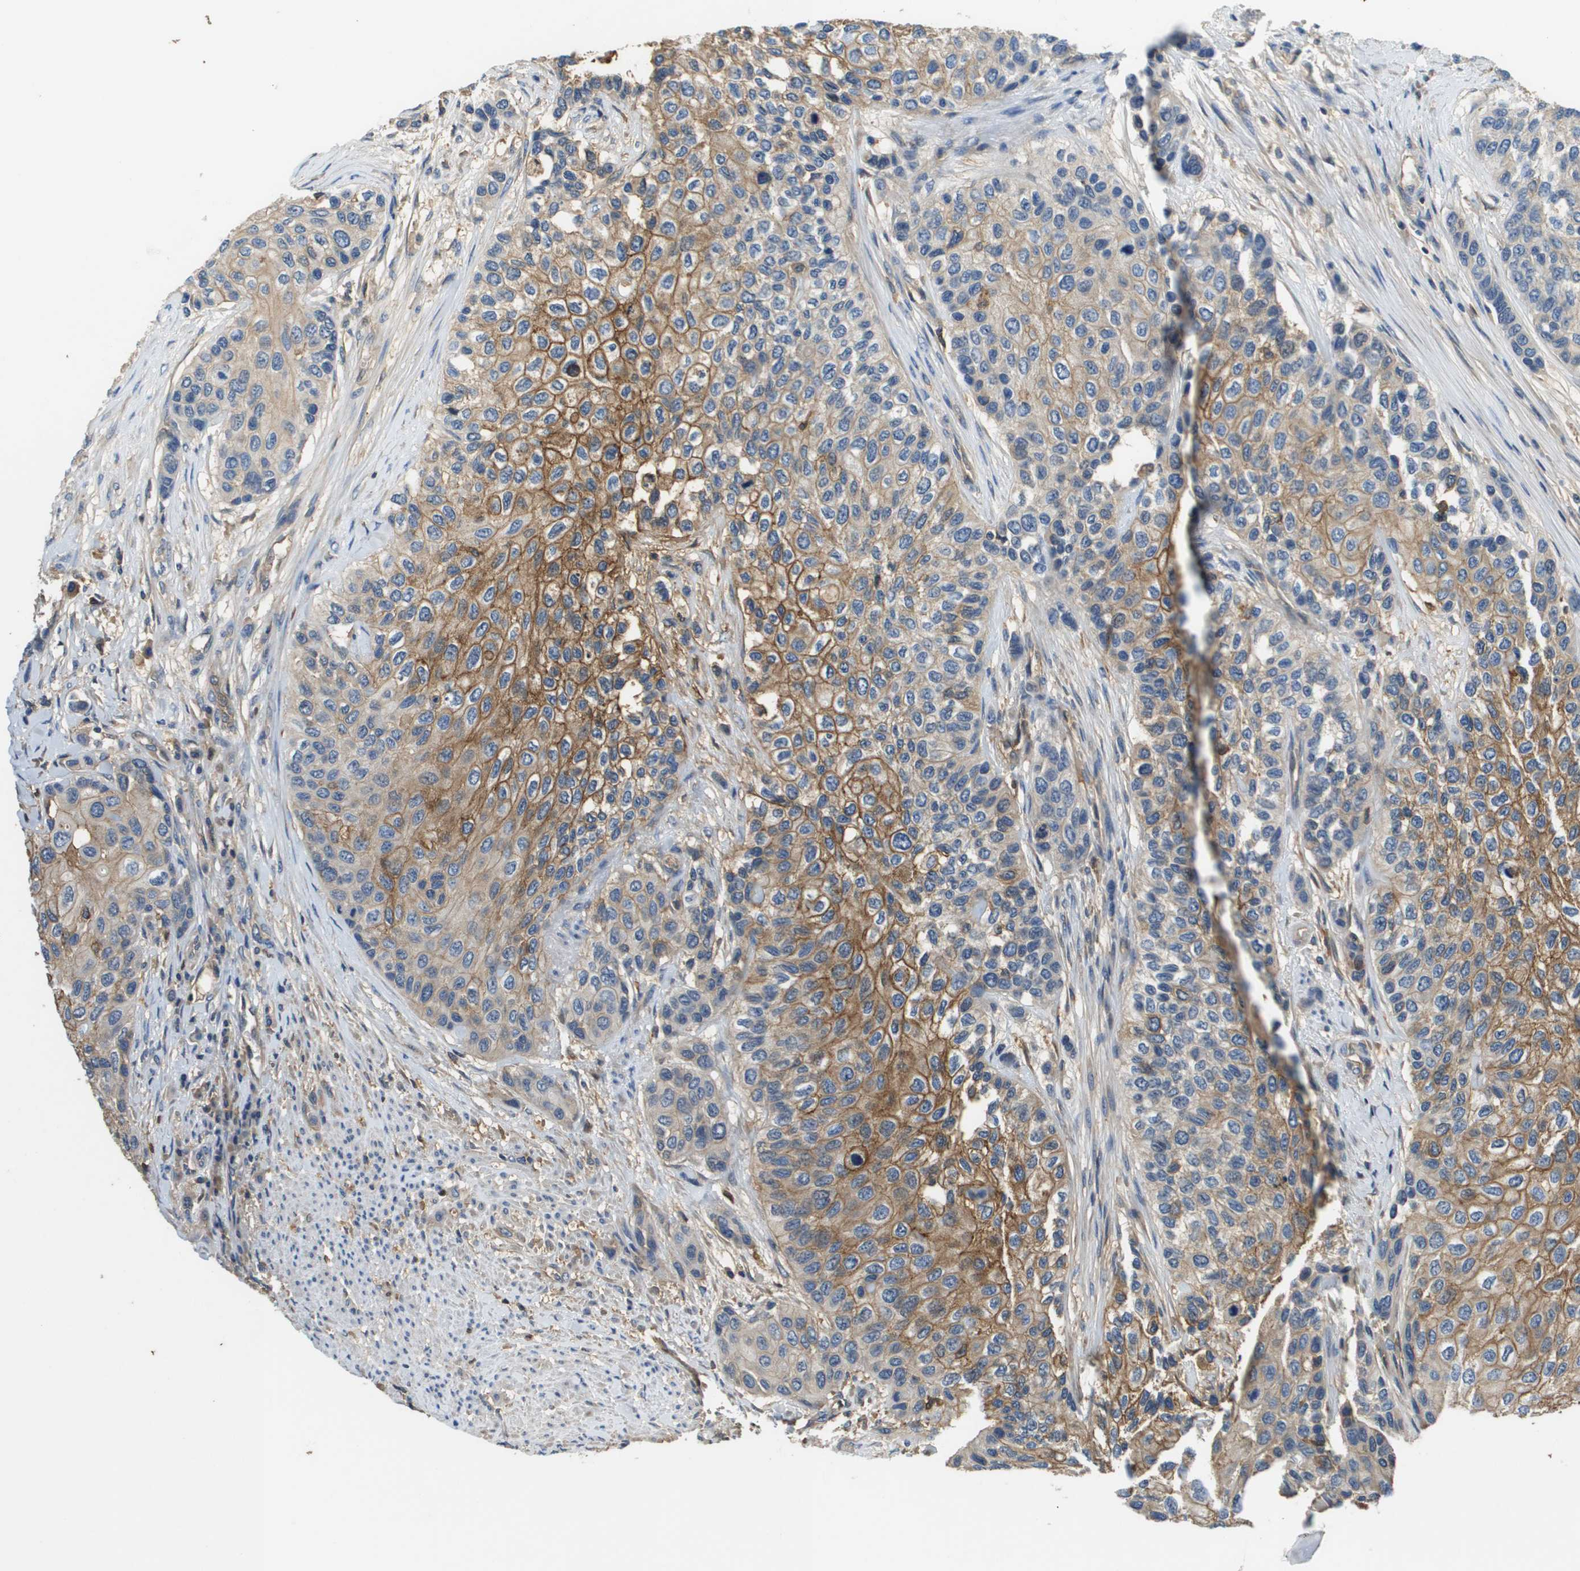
{"staining": {"intensity": "strong", "quantity": ">75%", "location": "cytoplasmic/membranous"}, "tissue": "urothelial cancer", "cell_type": "Tumor cells", "image_type": "cancer", "snomed": [{"axis": "morphology", "description": "Urothelial carcinoma, High grade"}, {"axis": "topography", "description": "Urinary bladder"}], "caption": "Immunohistochemistry of human urothelial cancer reveals high levels of strong cytoplasmic/membranous positivity in about >75% of tumor cells. (Stains: DAB in brown, nuclei in blue, Microscopy: brightfield microscopy at high magnification).", "gene": "SLC16A3", "patient": {"sex": "female", "age": 56}}